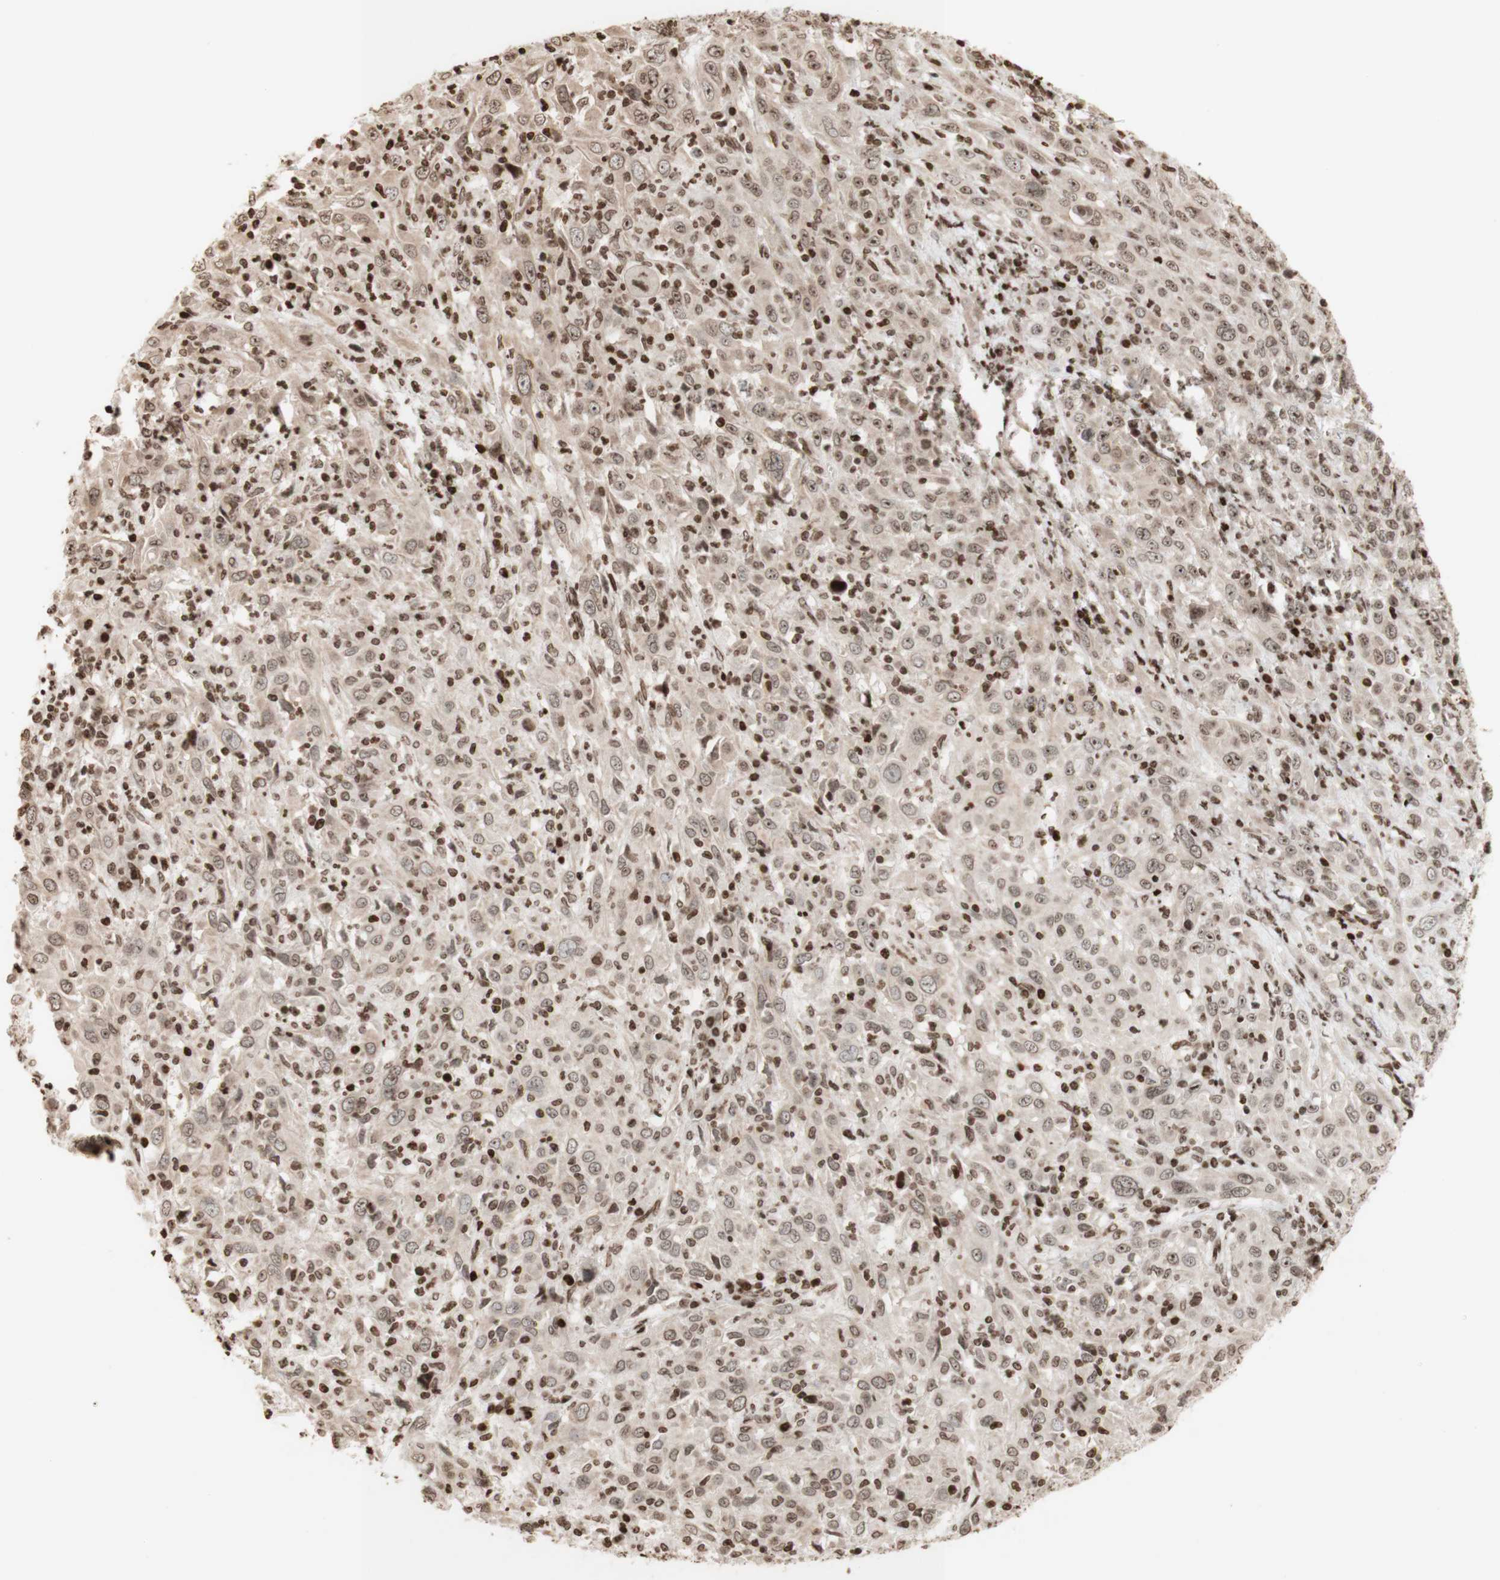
{"staining": {"intensity": "weak", "quantity": ">75%", "location": "cytoplasmic/membranous,nuclear"}, "tissue": "cervical cancer", "cell_type": "Tumor cells", "image_type": "cancer", "snomed": [{"axis": "morphology", "description": "Squamous cell carcinoma, NOS"}, {"axis": "topography", "description": "Cervix"}], "caption": "This photomicrograph demonstrates IHC staining of cervical cancer, with low weak cytoplasmic/membranous and nuclear expression in about >75% of tumor cells.", "gene": "NCAPD2", "patient": {"sex": "female", "age": 46}}